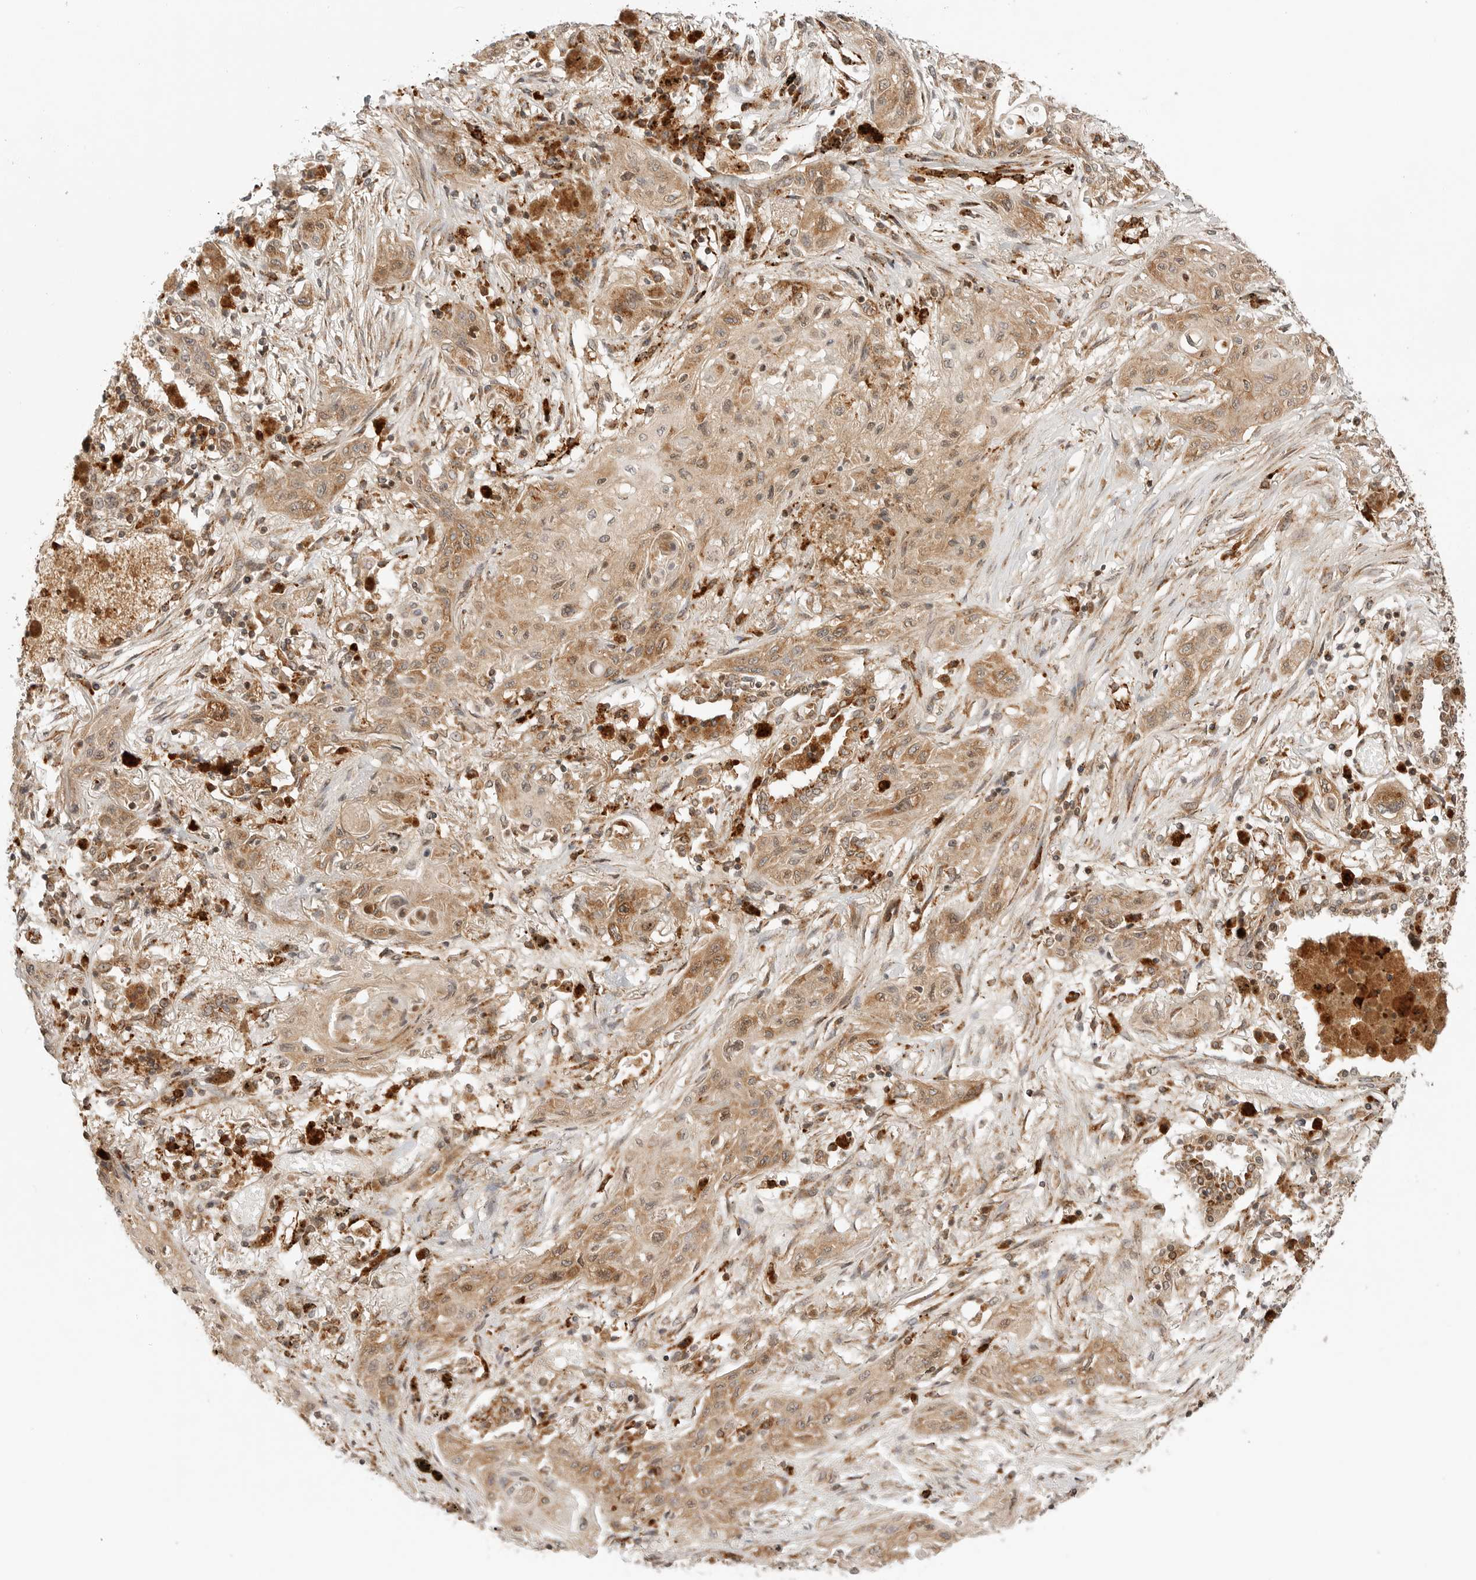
{"staining": {"intensity": "moderate", "quantity": ">75%", "location": "cytoplasmic/membranous"}, "tissue": "lung cancer", "cell_type": "Tumor cells", "image_type": "cancer", "snomed": [{"axis": "morphology", "description": "Squamous cell carcinoma, NOS"}, {"axis": "topography", "description": "Lung"}], "caption": "IHC staining of lung squamous cell carcinoma, which shows medium levels of moderate cytoplasmic/membranous positivity in about >75% of tumor cells indicating moderate cytoplasmic/membranous protein expression. The staining was performed using DAB (brown) for protein detection and nuclei were counterstained in hematoxylin (blue).", "gene": "IDUA", "patient": {"sex": "female", "age": 47}}